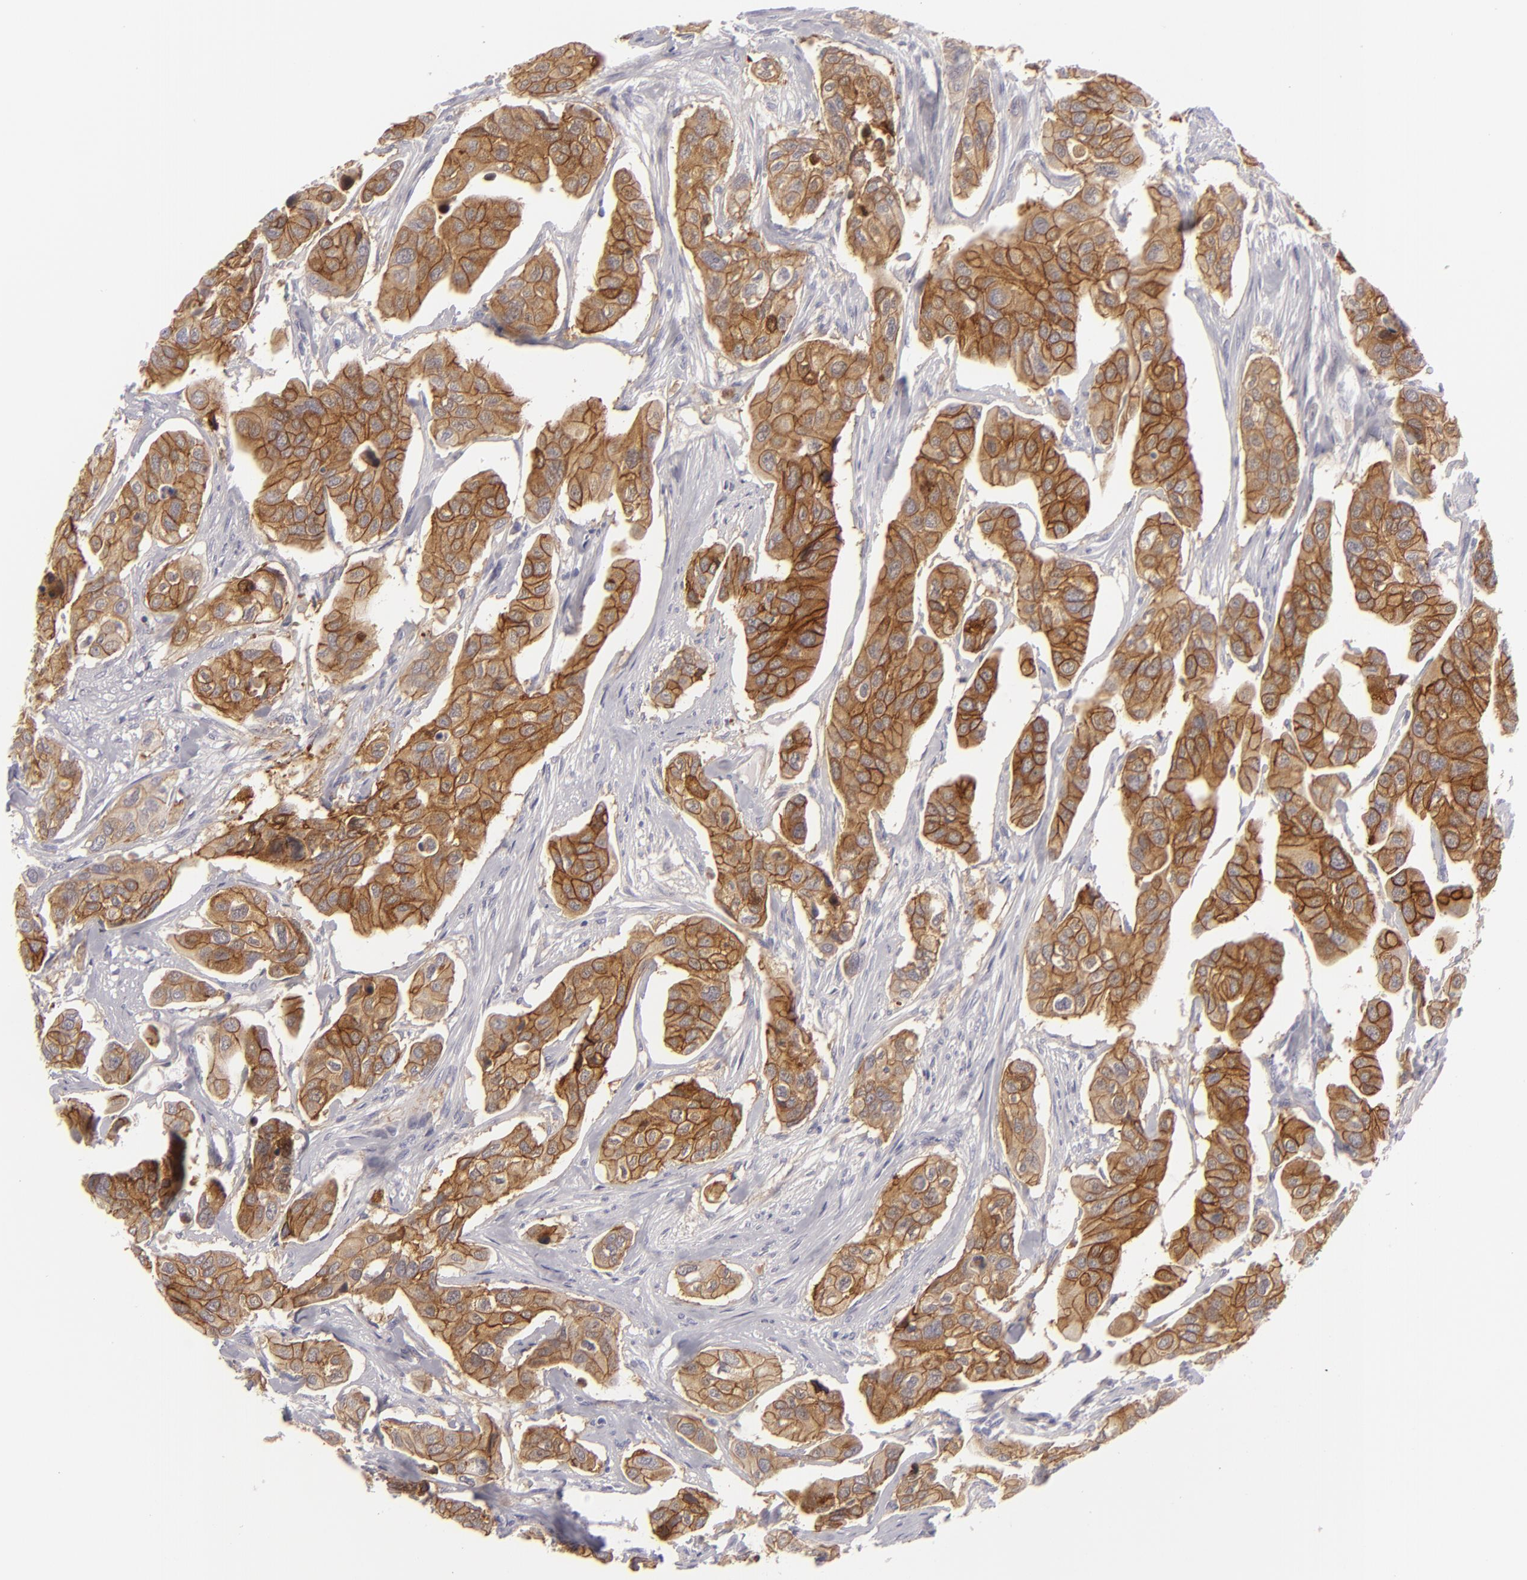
{"staining": {"intensity": "strong", "quantity": ">75%", "location": "cytoplasmic/membranous"}, "tissue": "urothelial cancer", "cell_type": "Tumor cells", "image_type": "cancer", "snomed": [{"axis": "morphology", "description": "Adenocarcinoma, NOS"}, {"axis": "topography", "description": "Urinary bladder"}], "caption": "Immunohistochemical staining of human adenocarcinoma demonstrates high levels of strong cytoplasmic/membranous protein expression in about >75% of tumor cells.", "gene": "JUP", "patient": {"sex": "male", "age": 61}}